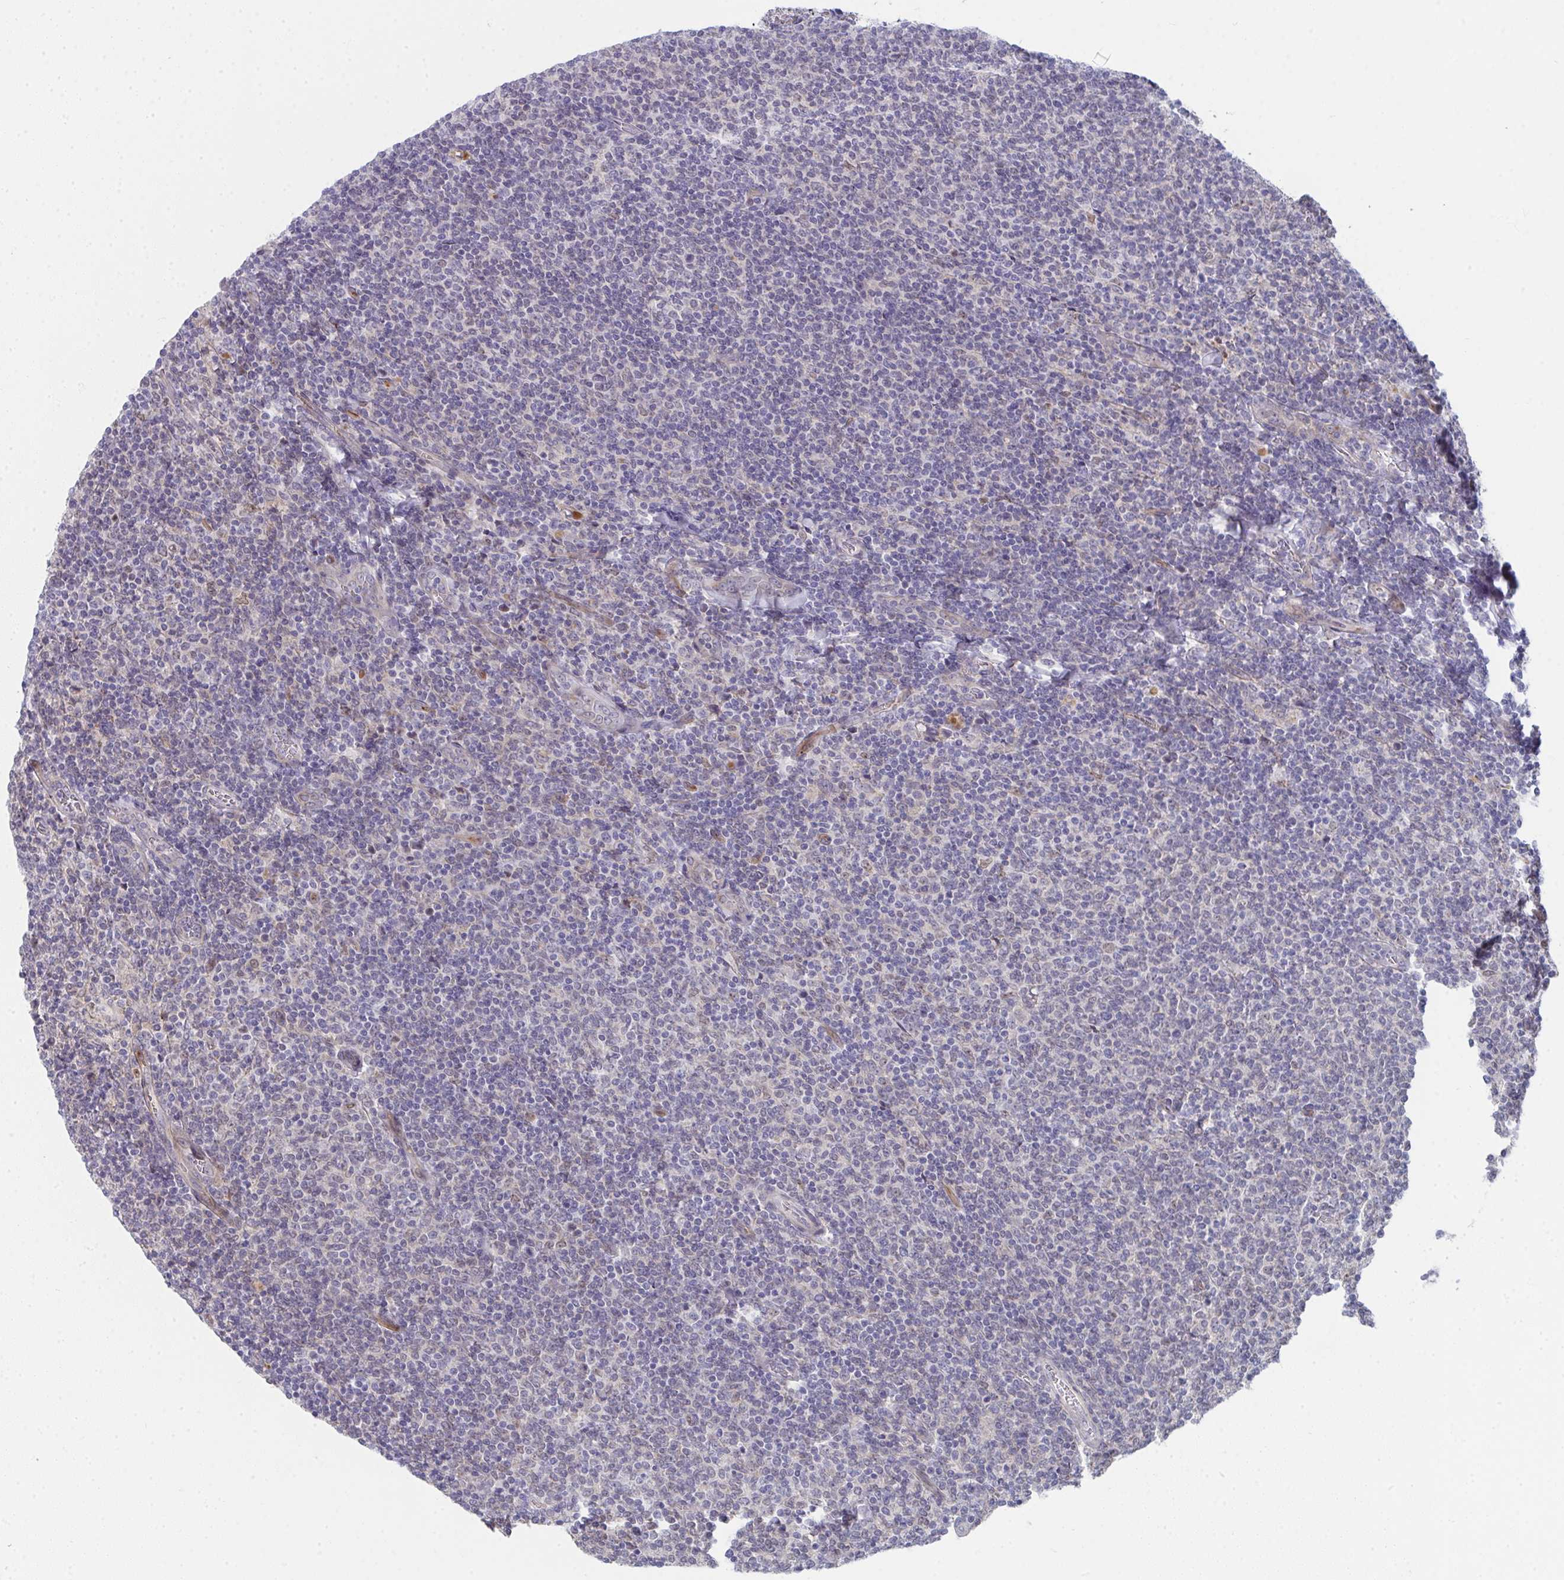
{"staining": {"intensity": "negative", "quantity": "none", "location": "none"}, "tissue": "lymphoma", "cell_type": "Tumor cells", "image_type": "cancer", "snomed": [{"axis": "morphology", "description": "Malignant lymphoma, non-Hodgkin's type, Low grade"}, {"axis": "topography", "description": "Lymph node"}], "caption": "There is no significant staining in tumor cells of lymphoma.", "gene": "VWDE", "patient": {"sex": "male", "age": 52}}